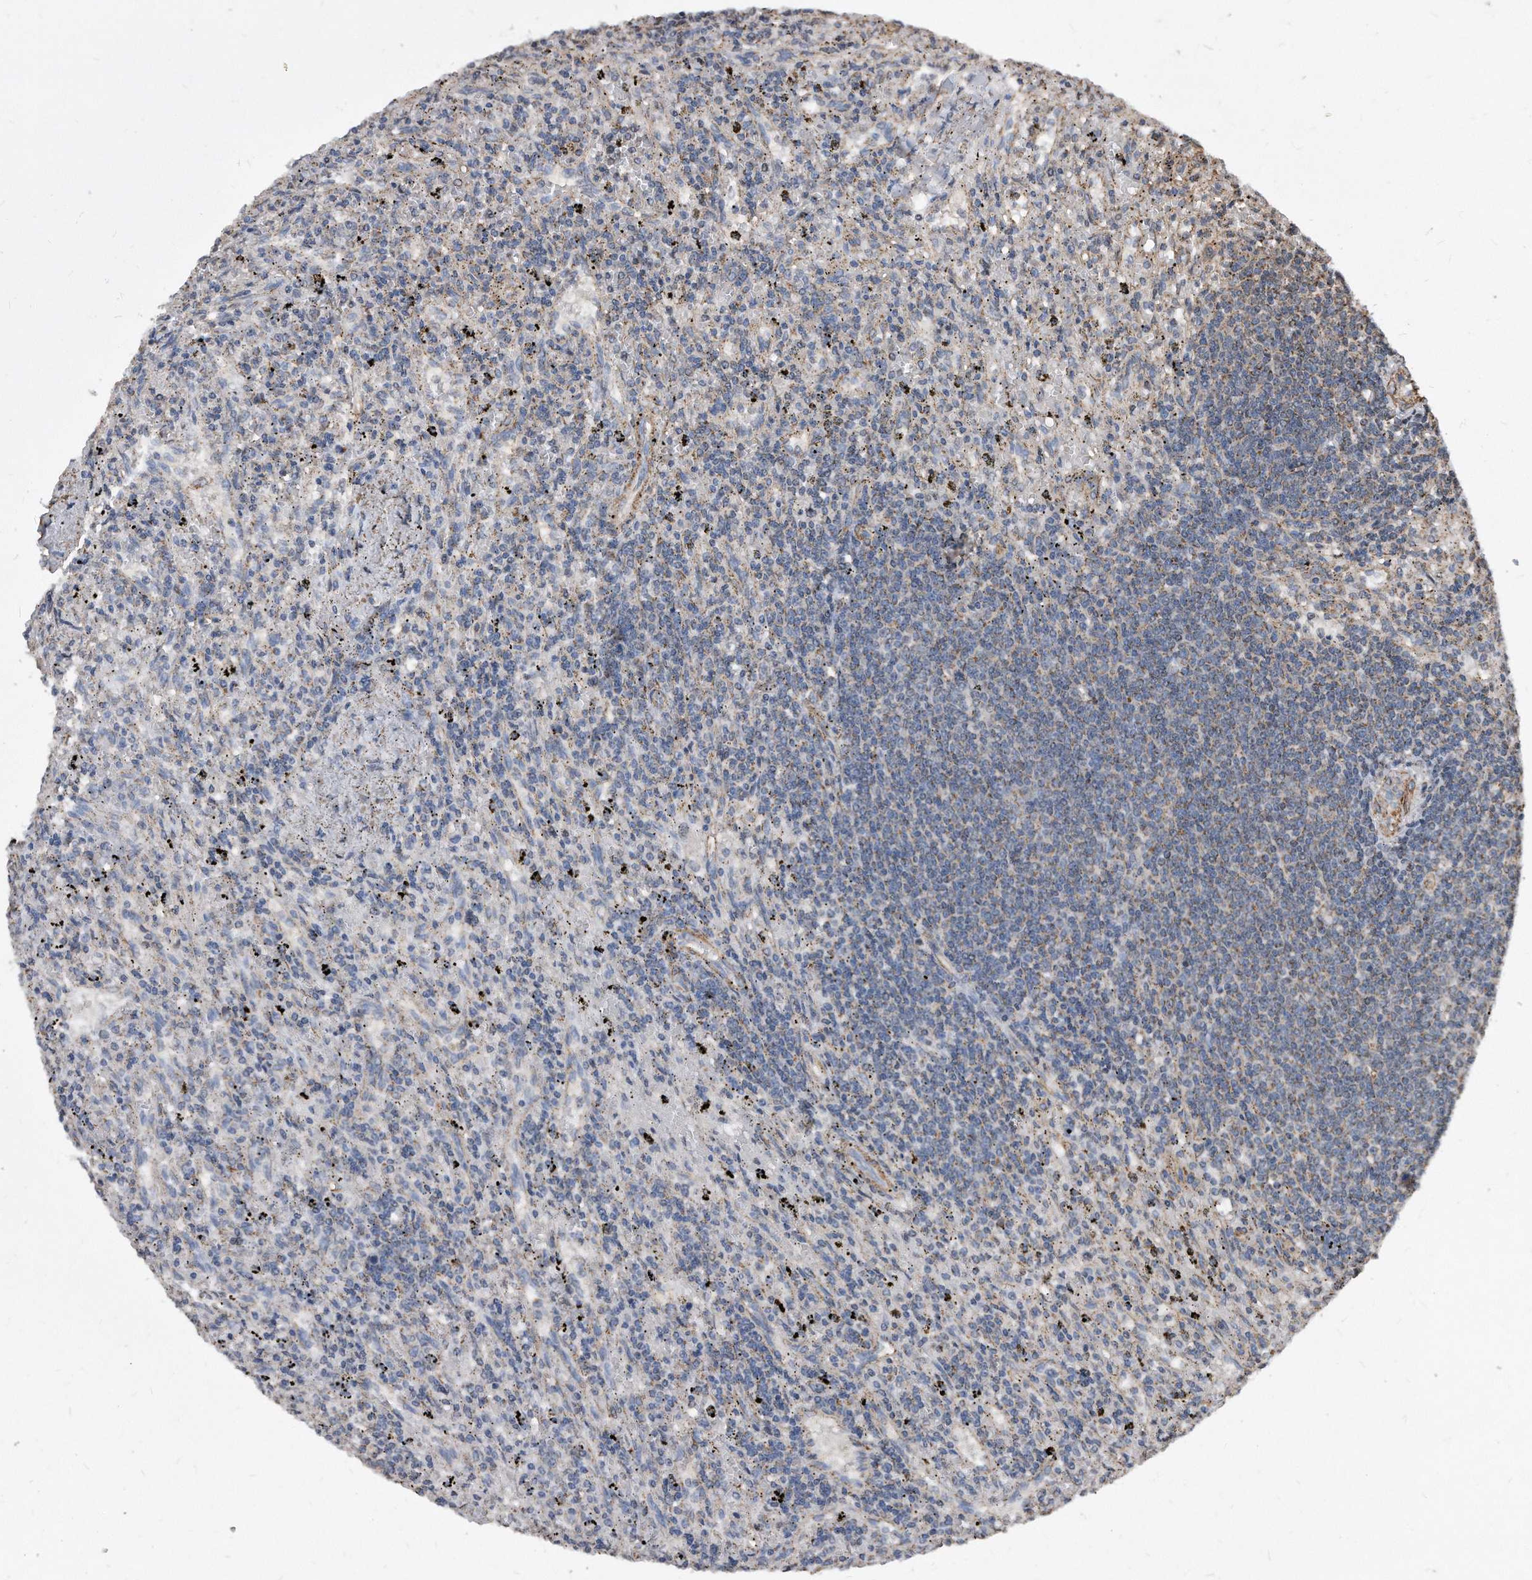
{"staining": {"intensity": "weak", "quantity": "<25%", "location": "cytoplasmic/membranous"}, "tissue": "lymphoma", "cell_type": "Tumor cells", "image_type": "cancer", "snomed": [{"axis": "morphology", "description": "Malignant lymphoma, non-Hodgkin's type, Low grade"}, {"axis": "topography", "description": "Spleen"}], "caption": "Low-grade malignant lymphoma, non-Hodgkin's type was stained to show a protein in brown. There is no significant expression in tumor cells.", "gene": "DUSP22", "patient": {"sex": "male", "age": 76}}